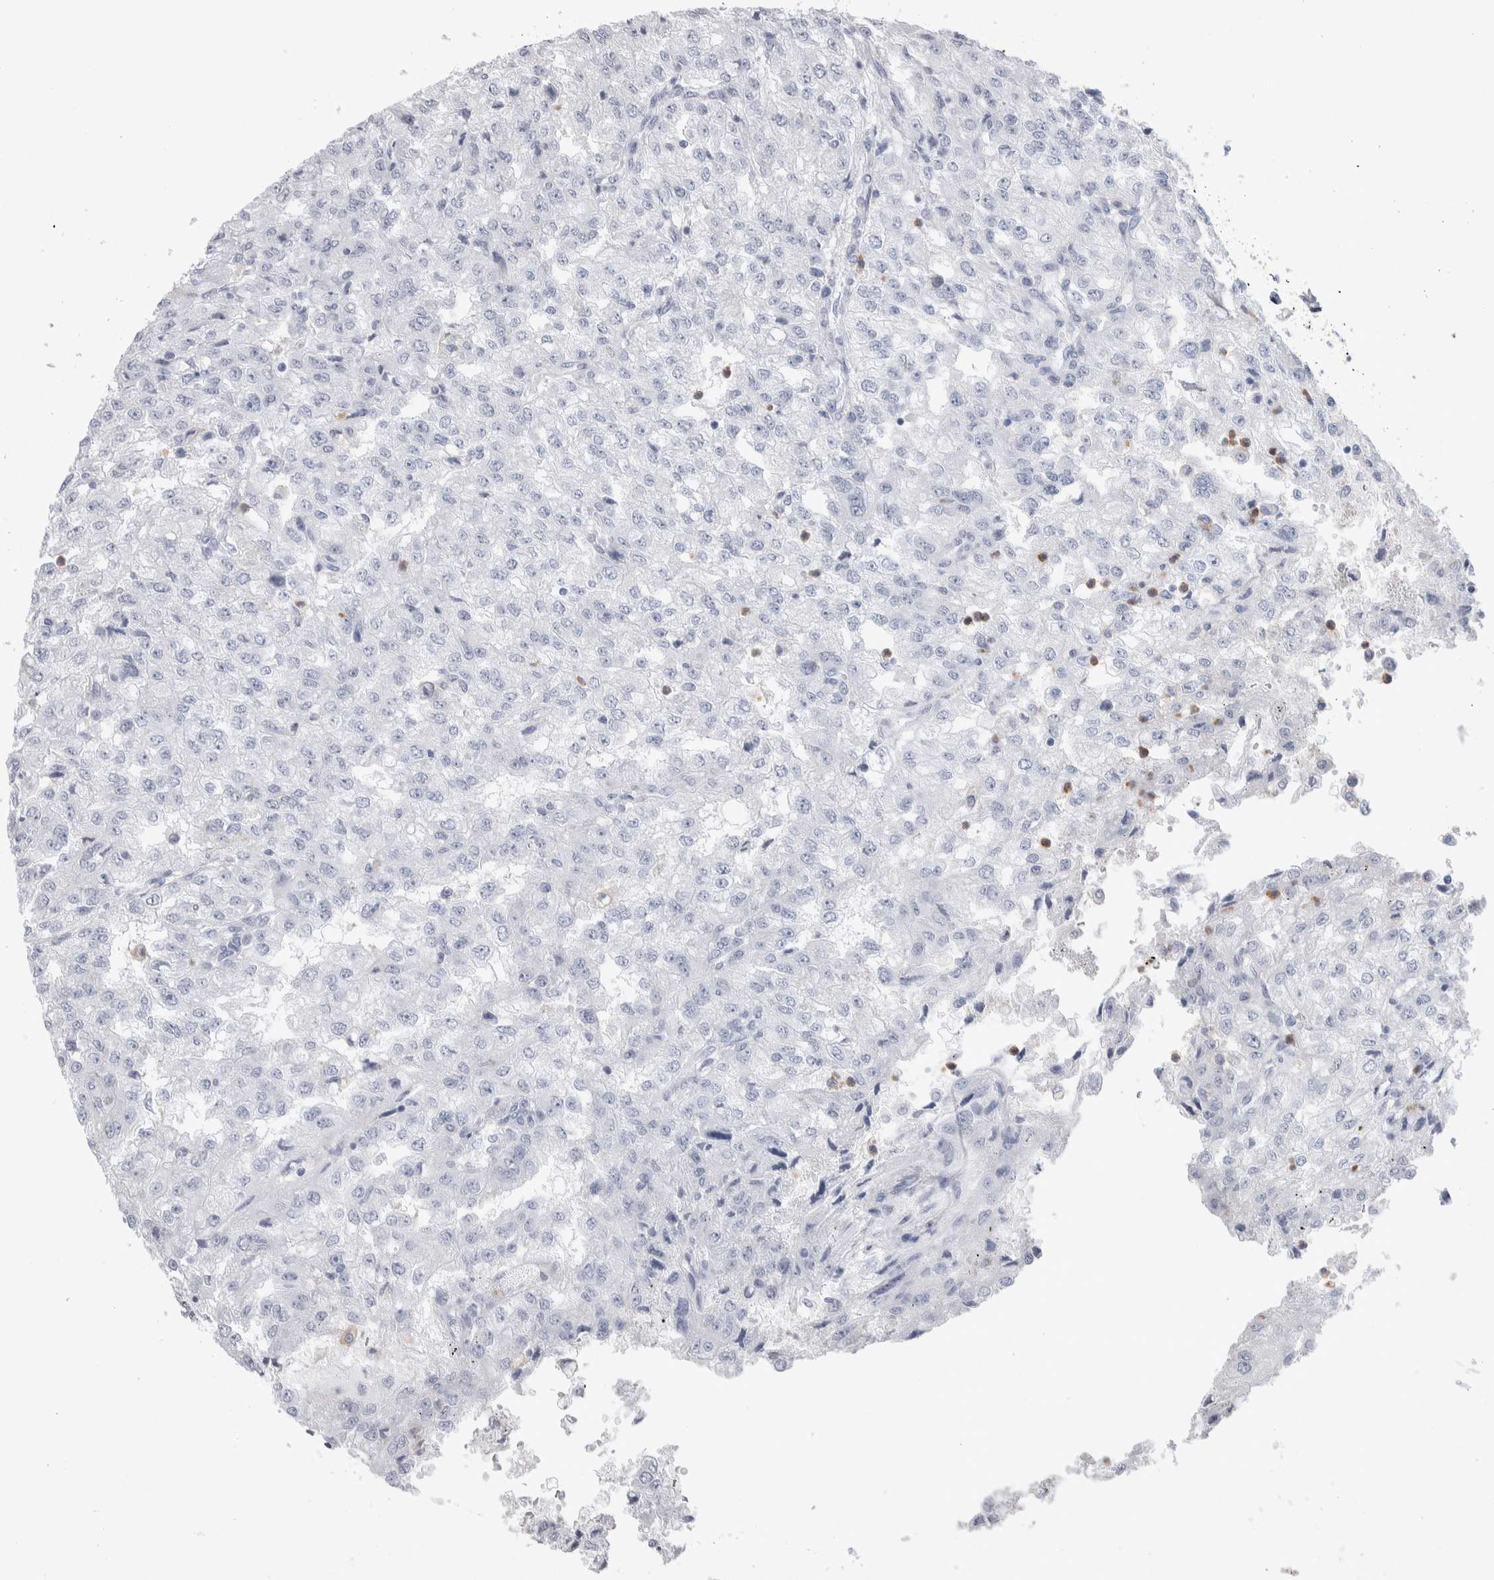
{"staining": {"intensity": "negative", "quantity": "none", "location": "none"}, "tissue": "renal cancer", "cell_type": "Tumor cells", "image_type": "cancer", "snomed": [{"axis": "morphology", "description": "Adenocarcinoma, NOS"}, {"axis": "topography", "description": "Kidney"}], "caption": "Renal cancer was stained to show a protein in brown. There is no significant expression in tumor cells. The staining is performed using DAB (3,3'-diaminobenzidine) brown chromogen with nuclei counter-stained in using hematoxylin.", "gene": "LURAP1L", "patient": {"sex": "female", "age": 54}}